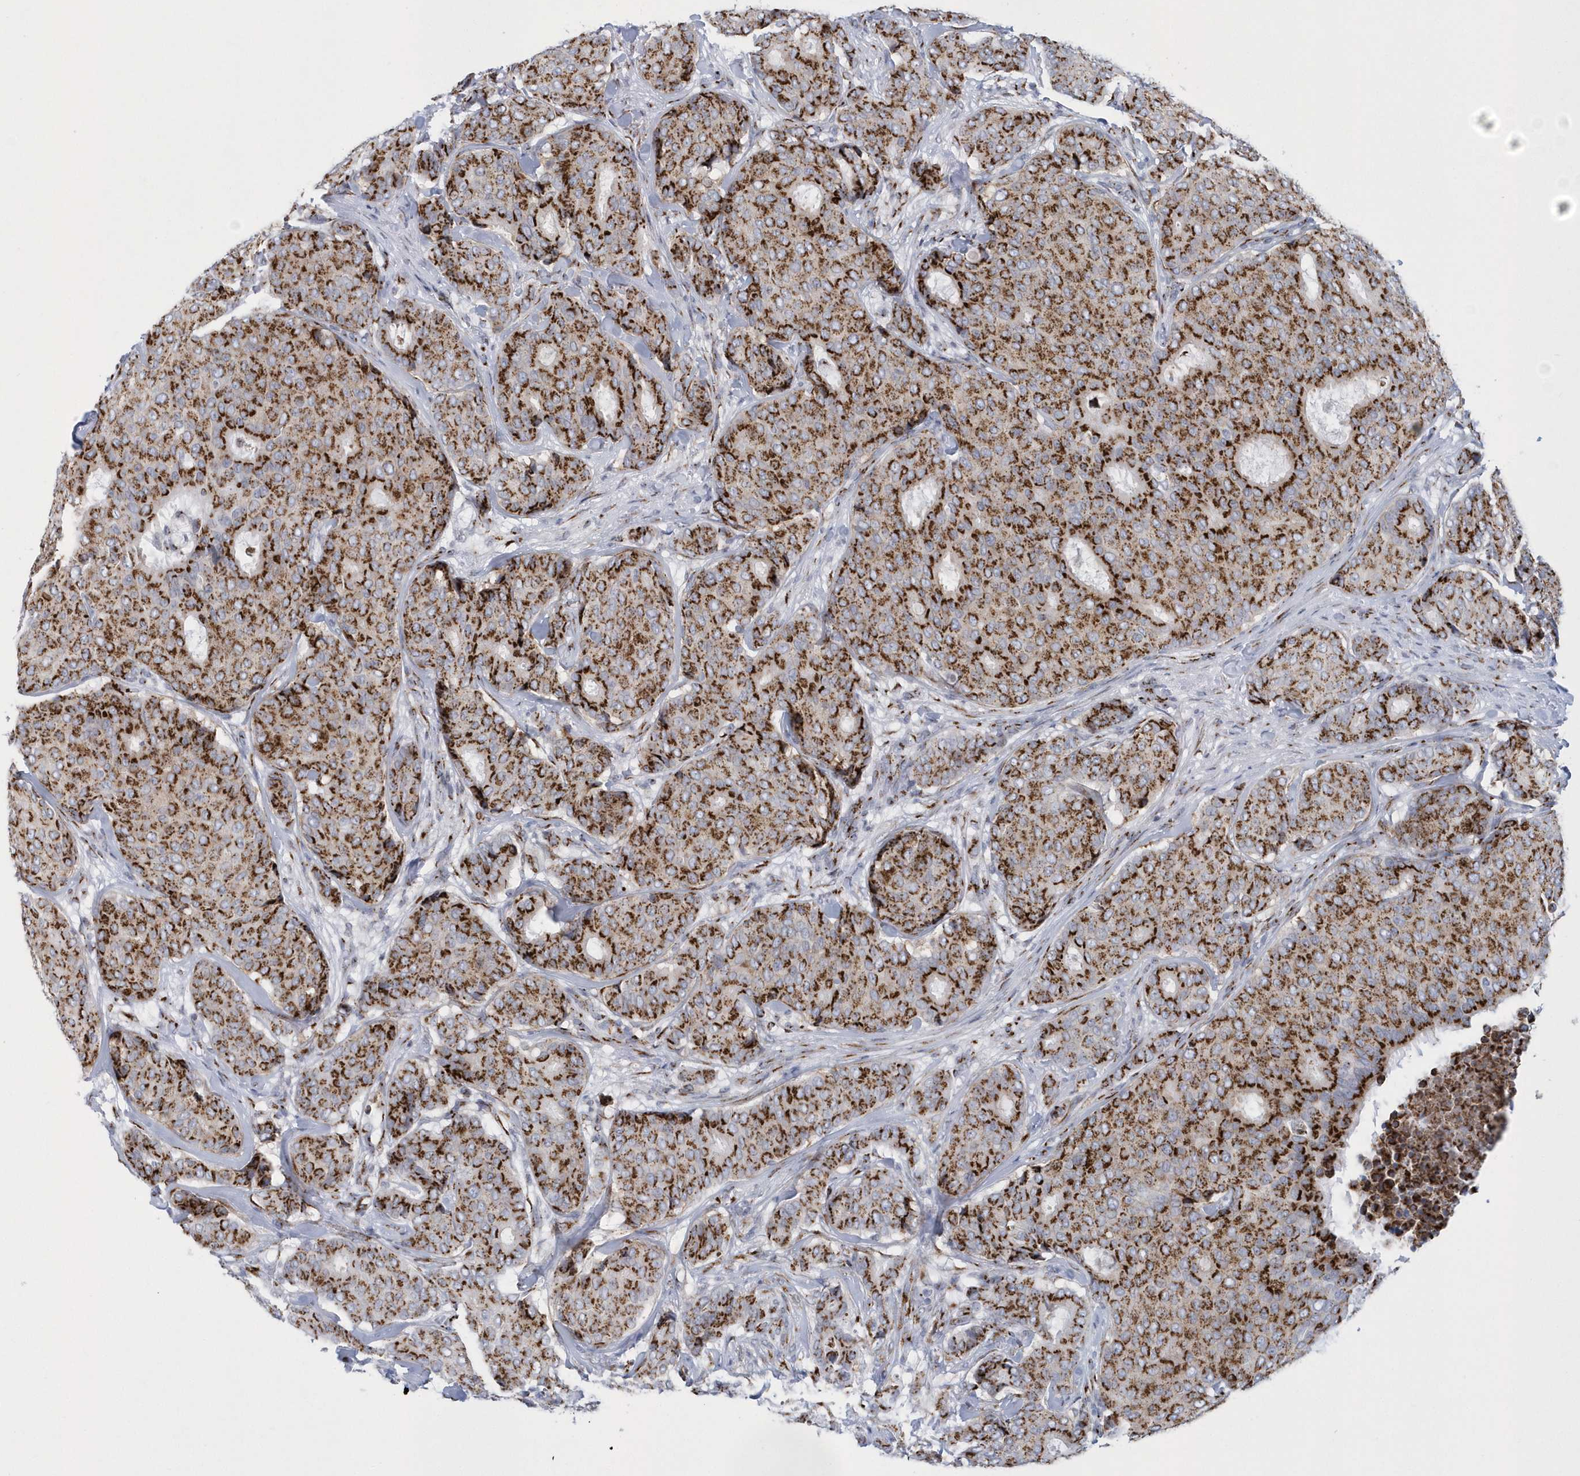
{"staining": {"intensity": "moderate", "quantity": ">75%", "location": "cytoplasmic/membranous"}, "tissue": "breast cancer", "cell_type": "Tumor cells", "image_type": "cancer", "snomed": [{"axis": "morphology", "description": "Duct carcinoma"}, {"axis": "topography", "description": "Breast"}], "caption": "A brown stain highlights moderate cytoplasmic/membranous staining of a protein in human breast cancer (invasive ductal carcinoma) tumor cells.", "gene": "SLX9", "patient": {"sex": "female", "age": 75}}